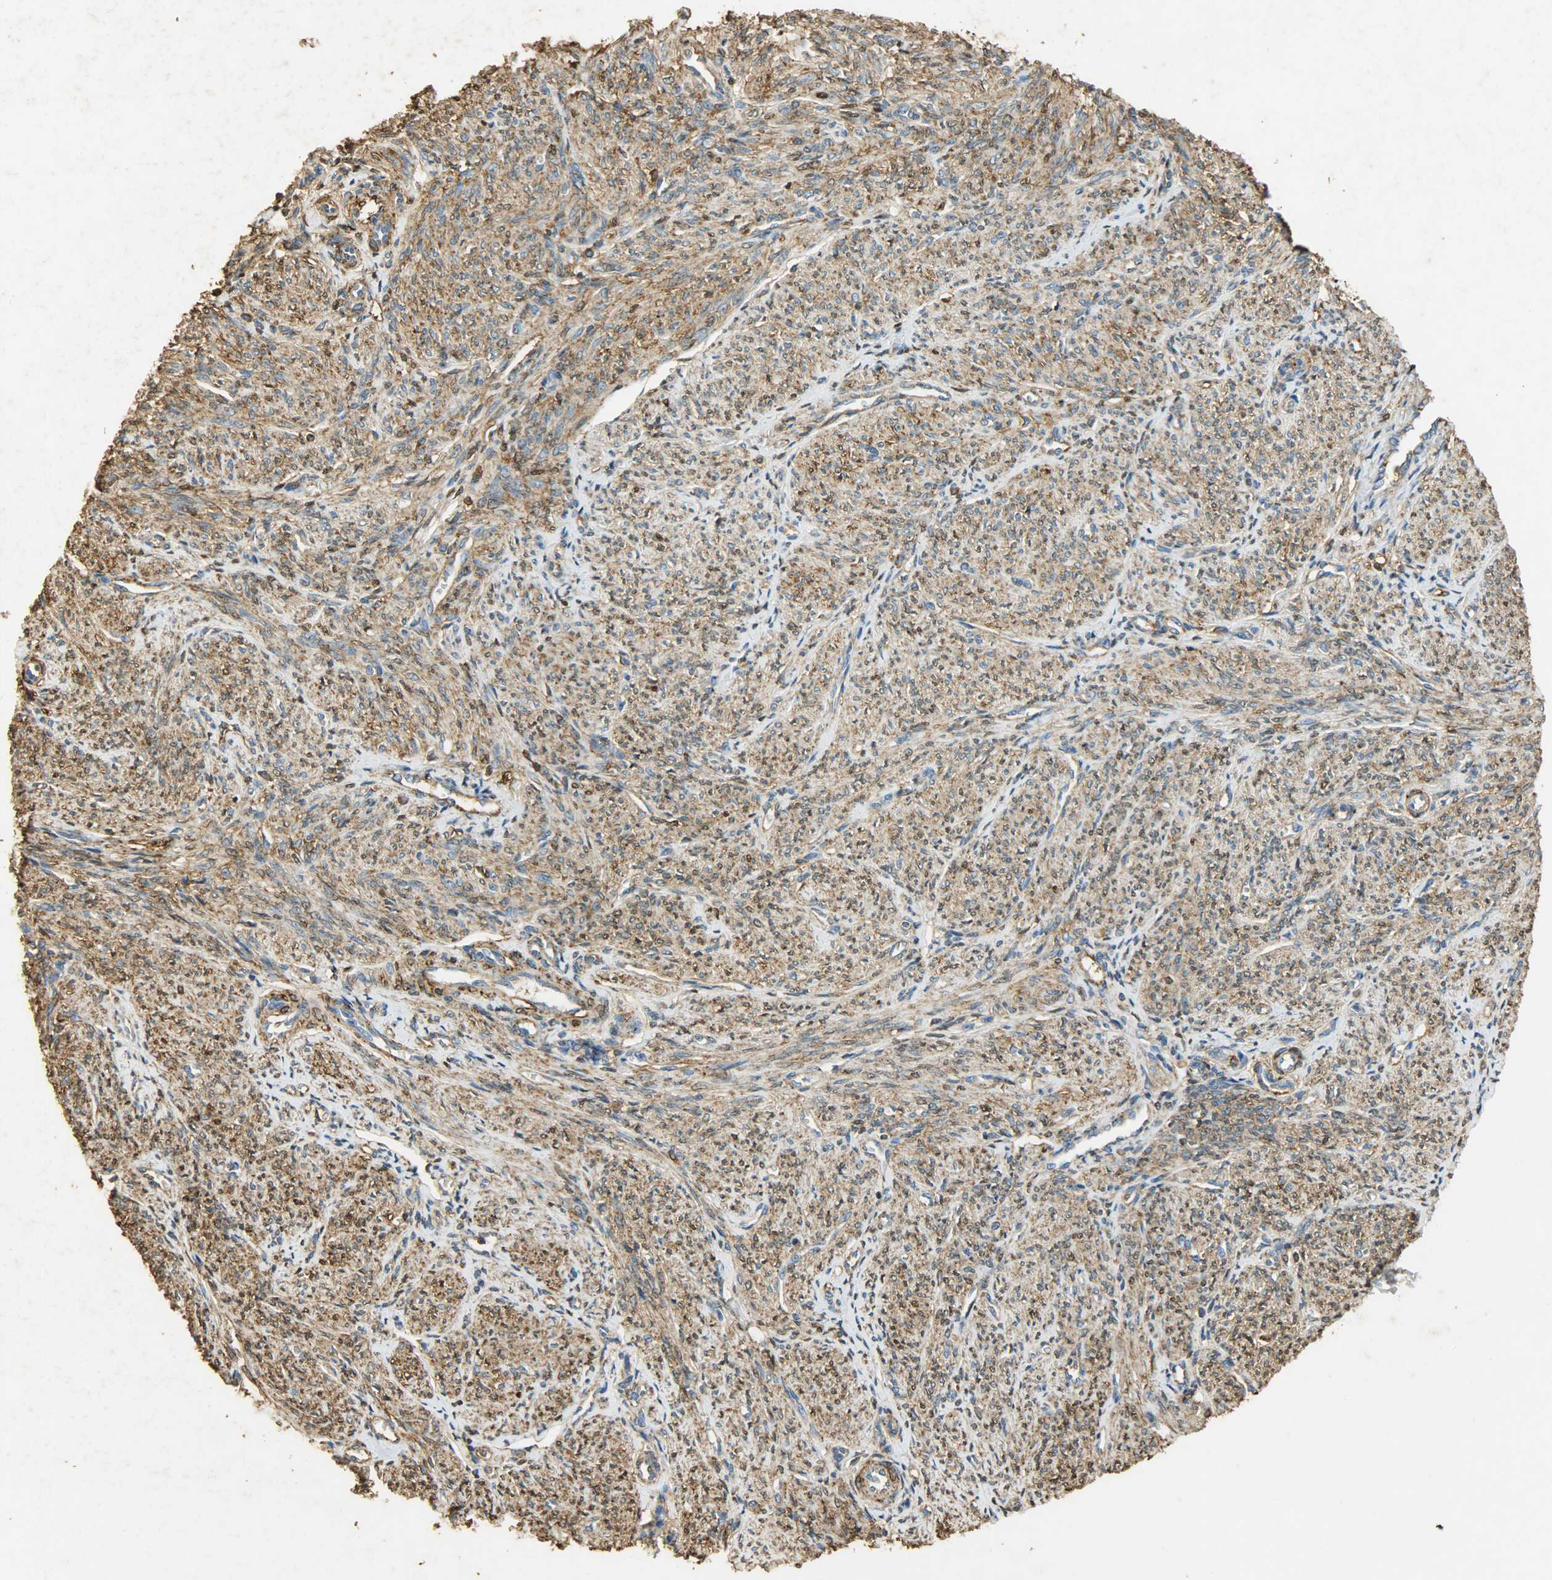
{"staining": {"intensity": "moderate", "quantity": ">75%", "location": "cytoplasmic/membranous"}, "tissue": "smooth muscle", "cell_type": "Smooth muscle cells", "image_type": "normal", "snomed": [{"axis": "morphology", "description": "Normal tissue, NOS"}, {"axis": "topography", "description": "Smooth muscle"}], "caption": "Immunohistochemistry (IHC) staining of normal smooth muscle, which displays medium levels of moderate cytoplasmic/membranous expression in about >75% of smooth muscle cells indicating moderate cytoplasmic/membranous protein staining. The staining was performed using DAB (3,3'-diaminobenzidine) (brown) for protein detection and nuclei were counterstained in hematoxylin (blue).", "gene": "ANXA6", "patient": {"sex": "female", "age": 65}}